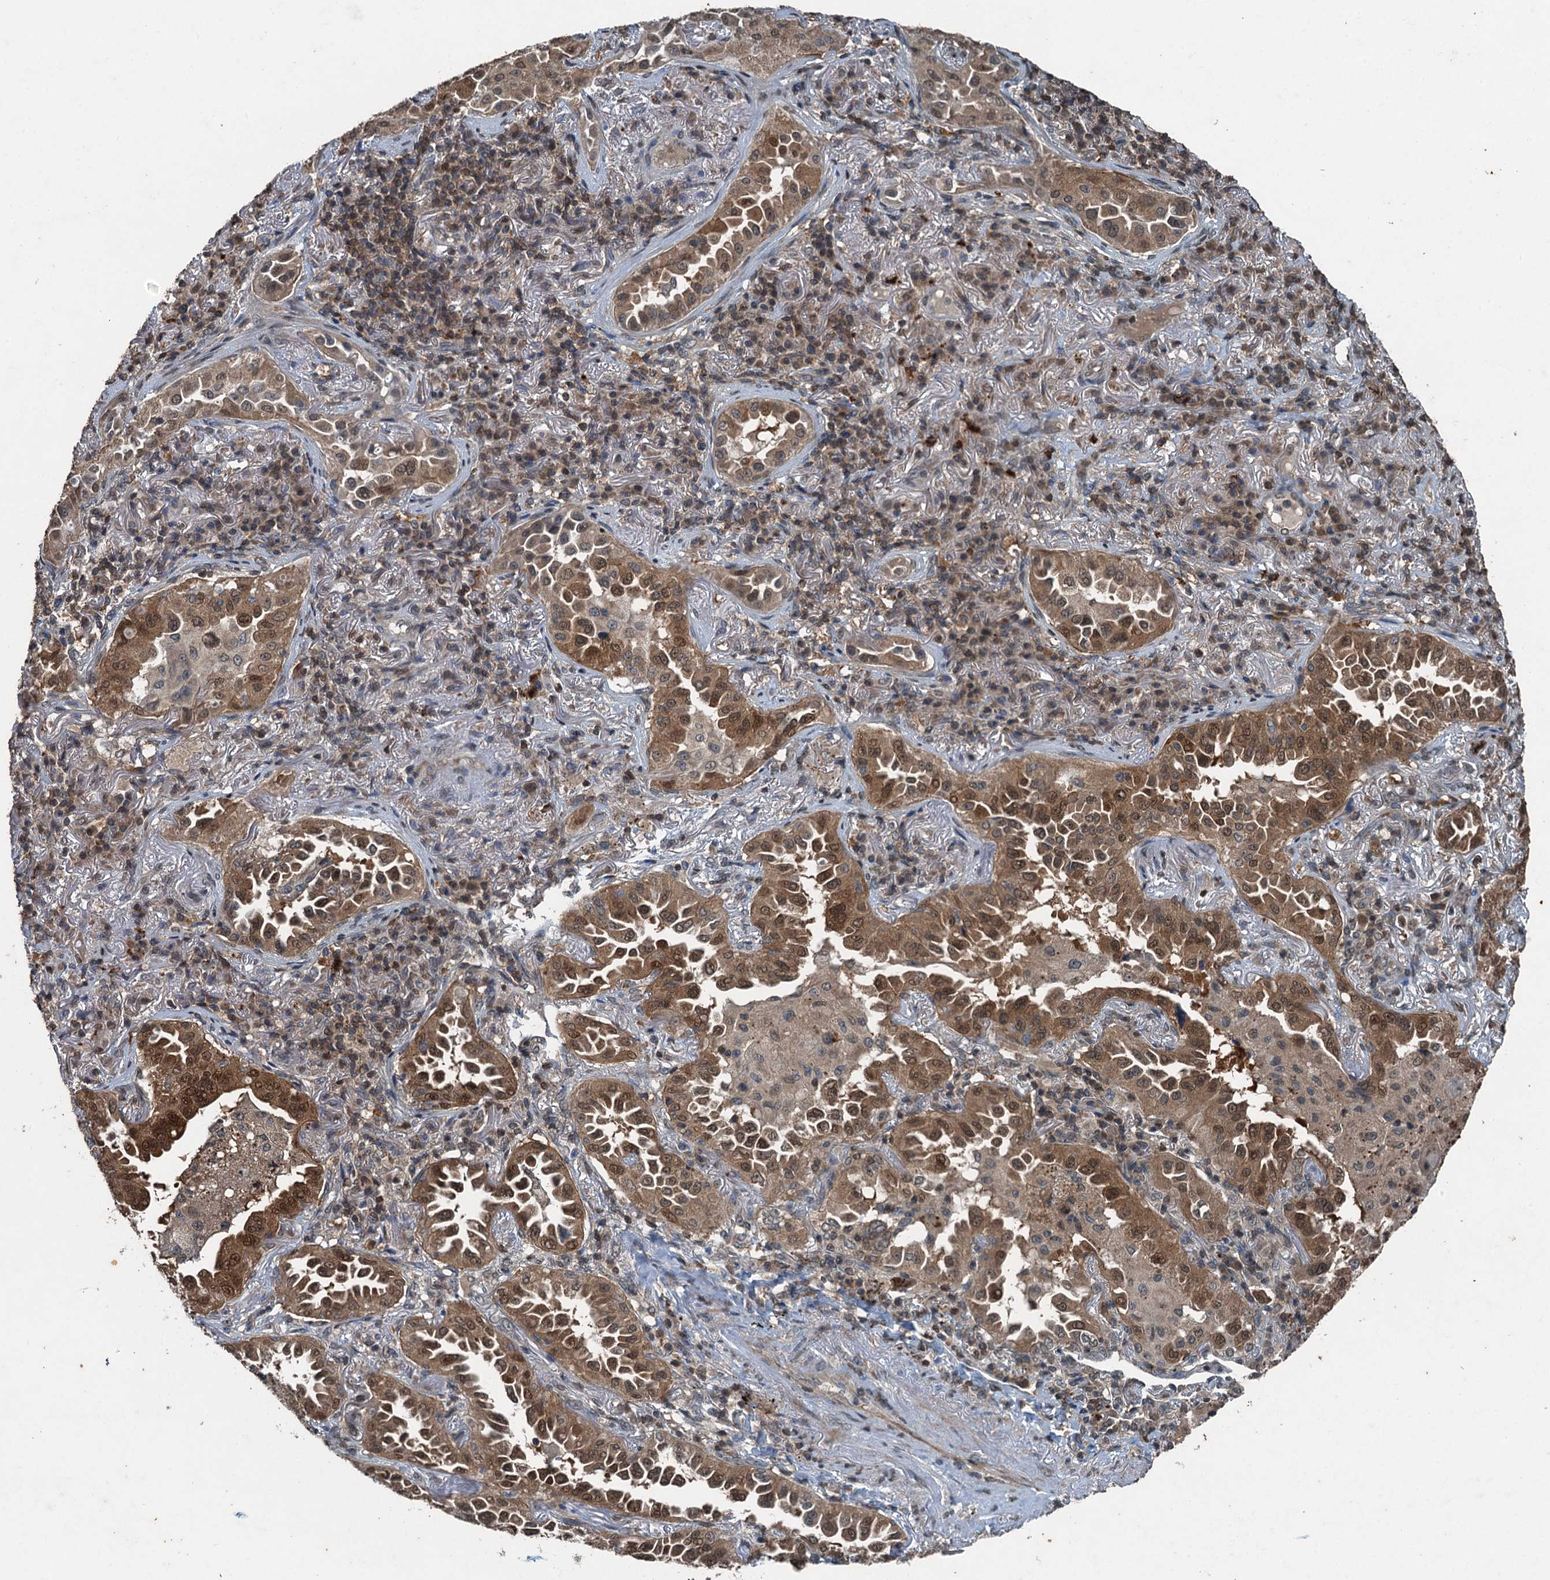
{"staining": {"intensity": "moderate", "quantity": ">75%", "location": "cytoplasmic/membranous,nuclear"}, "tissue": "lung cancer", "cell_type": "Tumor cells", "image_type": "cancer", "snomed": [{"axis": "morphology", "description": "Adenocarcinoma, NOS"}, {"axis": "topography", "description": "Lung"}], "caption": "Brown immunohistochemical staining in lung cancer (adenocarcinoma) demonstrates moderate cytoplasmic/membranous and nuclear staining in about >75% of tumor cells.", "gene": "TCTN1", "patient": {"sex": "female", "age": 69}}